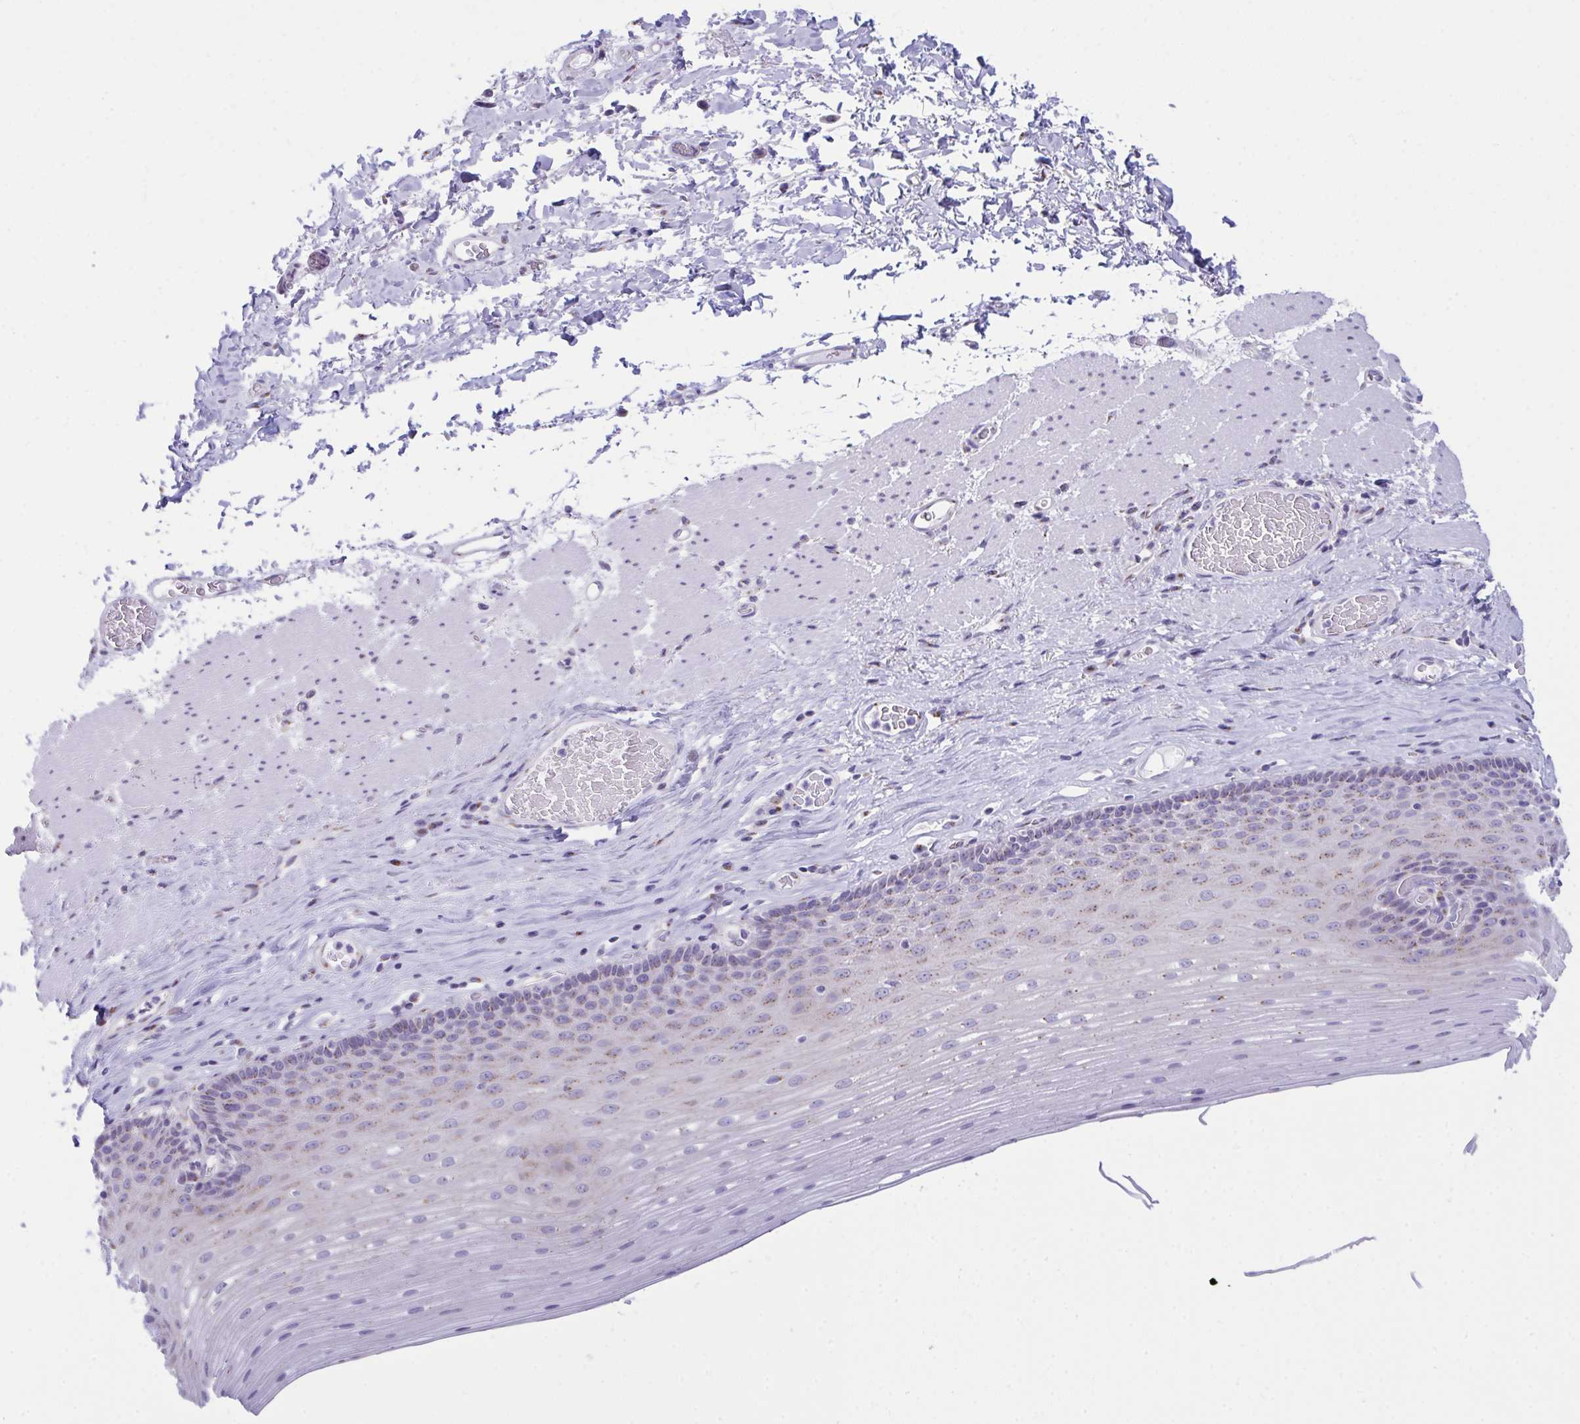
{"staining": {"intensity": "weak", "quantity": "25%-75%", "location": "cytoplasmic/membranous"}, "tissue": "esophagus", "cell_type": "Squamous epithelial cells", "image_type": "normal", "snomed": [{"axis": "morphology", "description": "Normal tissue, NOS"}, {"axis": "topography", "description": "Esophagus"}], "caption": "An immunohistochemistry photomicrograph of unremarkable tissue is shown. Protein staining in brown shows weak cytoplasmic/membranous positivity in esophagus within squamous epithelial cells.", "gene": "SCLY", "patient": {"sex": "male", "age": 62}}